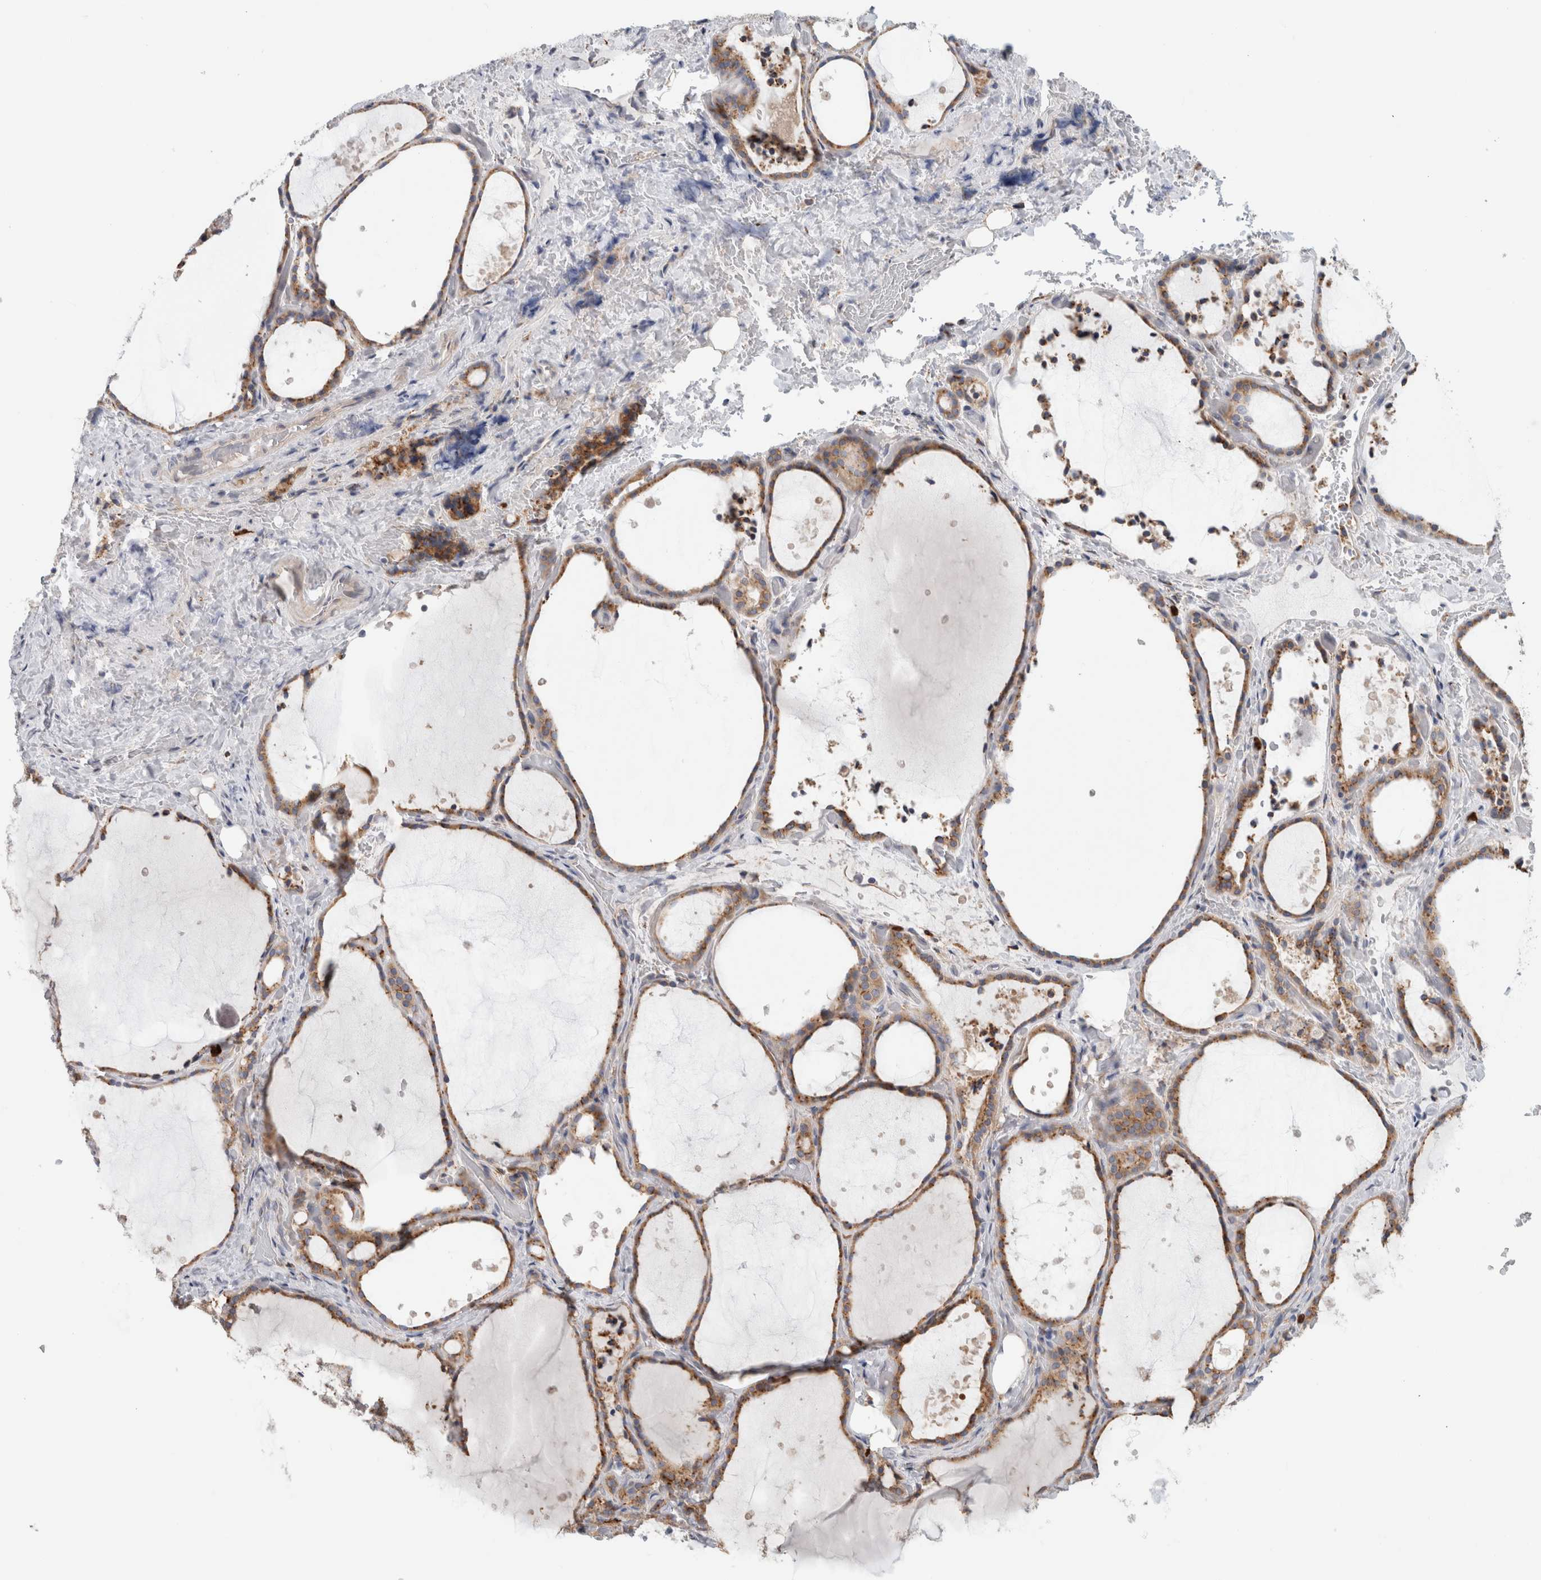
{"staining": {"intensity": "weak", "quantity": ">75%", "location": "cytoplasmic/membranous"}, "tissue": "thyroid gland", "cell_type": "Glandular cells", "image_type": "normal", "snomed": [{"axis": "morphology", "description": "Normal tissue, NOS"}, {"axis": "topography", "description": "Thyroid gland"}], "caption": "Immunohistochemical staining of unremarkable thyroid gland exhibits weak cytoplasmic/membranous protein staining in about >75% of glandular cells. (DAB (3,3'-diaminobenzidine) IHC, brown staining for protein, blue staining for nuclei).", "gene": "P4HA1", "patient": {"sex": "female", "age": 44}}